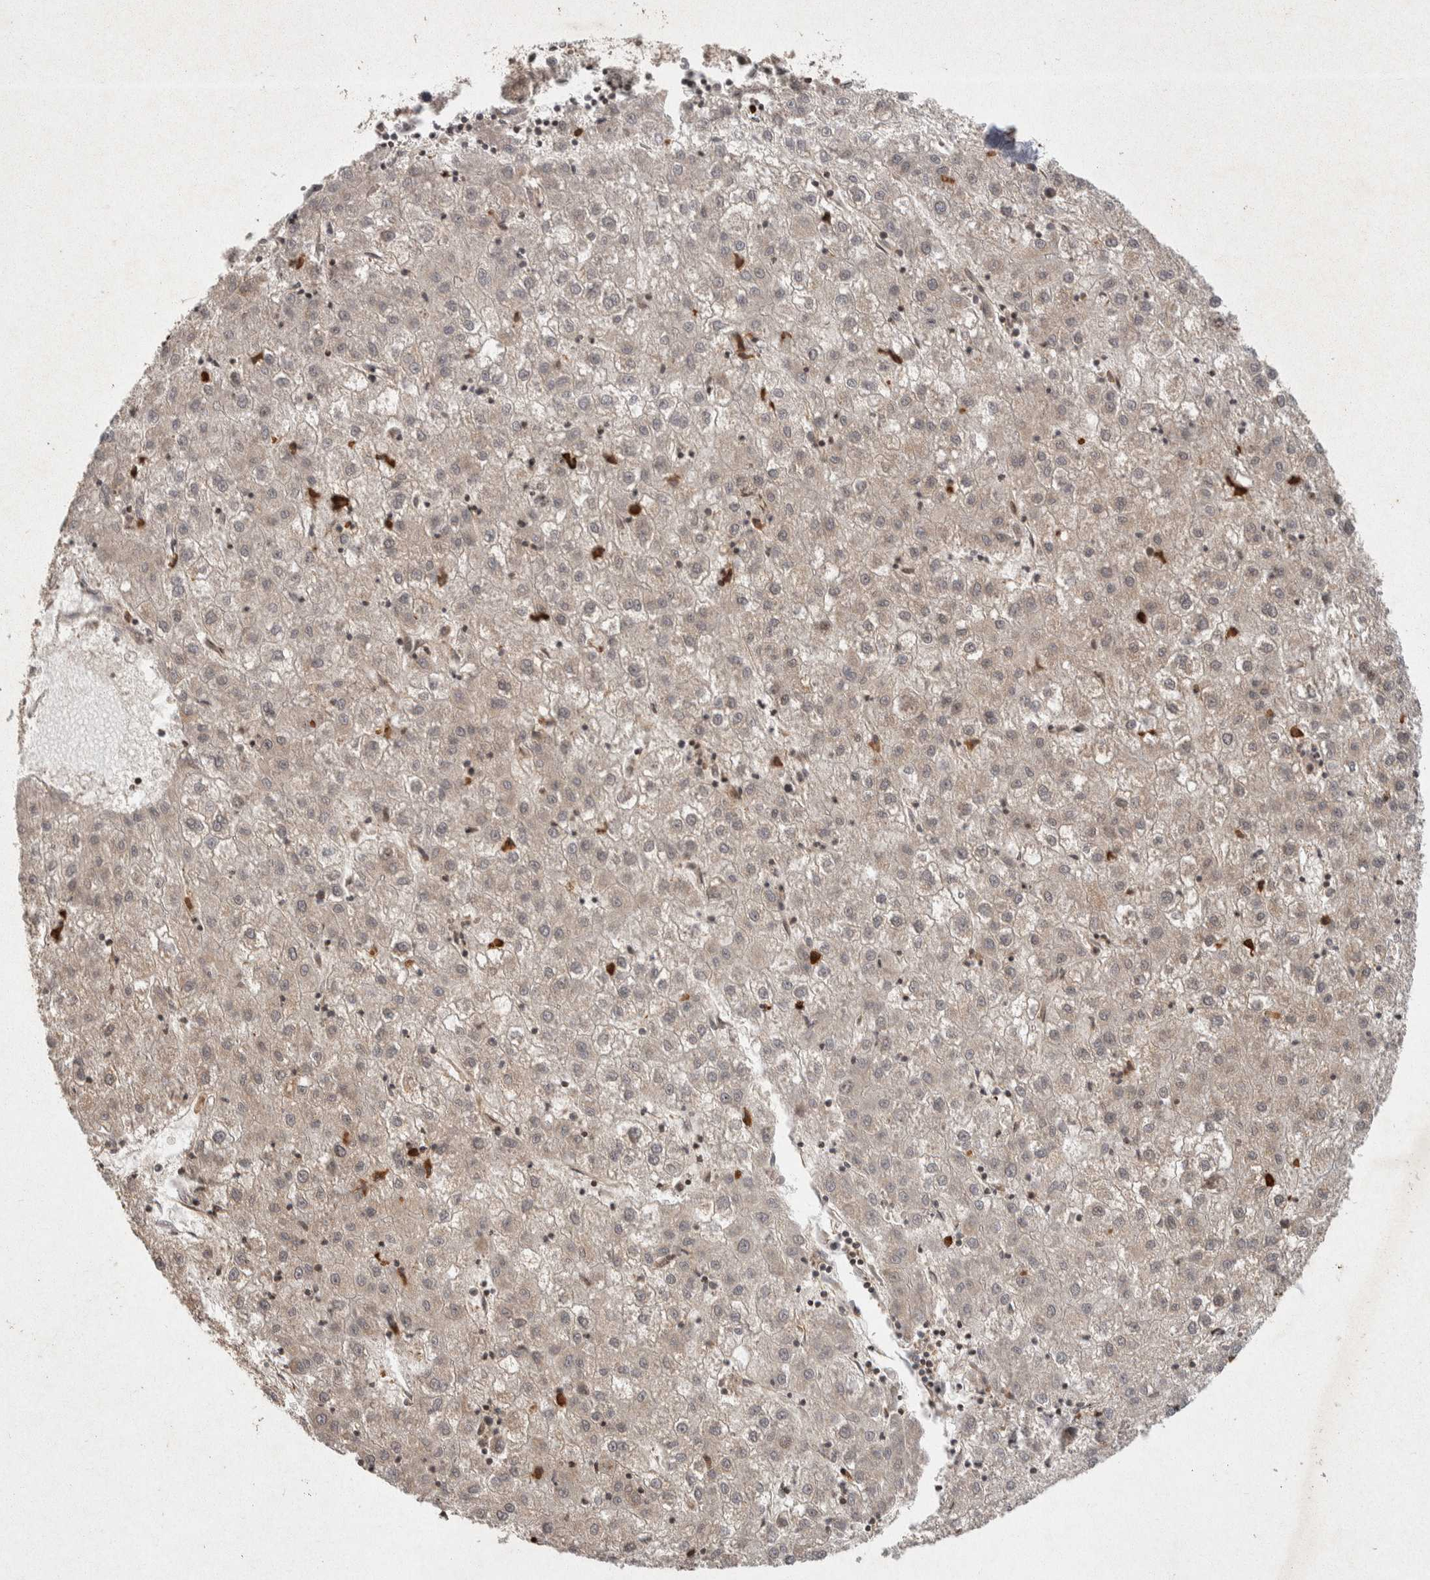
{"staining": {"intensity": "weak", "quantity": "<25%", "location": "cytoplasmic/membranous"}, "tissue": "liver cancer", "cell_type": "Tumor cells", "image_type": "cancer", "snomed": [{"axis": "morphology", "description": "Carcinoma, Hepatocellular, NOS"}, {"axis": "topography", "description": "Liver"}], "caption": "DAB (3,3'-diaminobenzidine) immunohistochemical staining of hepatocellular carcinoma (liver) demonstrates no significant expression in tumor cells.", "gene": "TOR1B", "patient": {"sex": "male", "age": 72}}